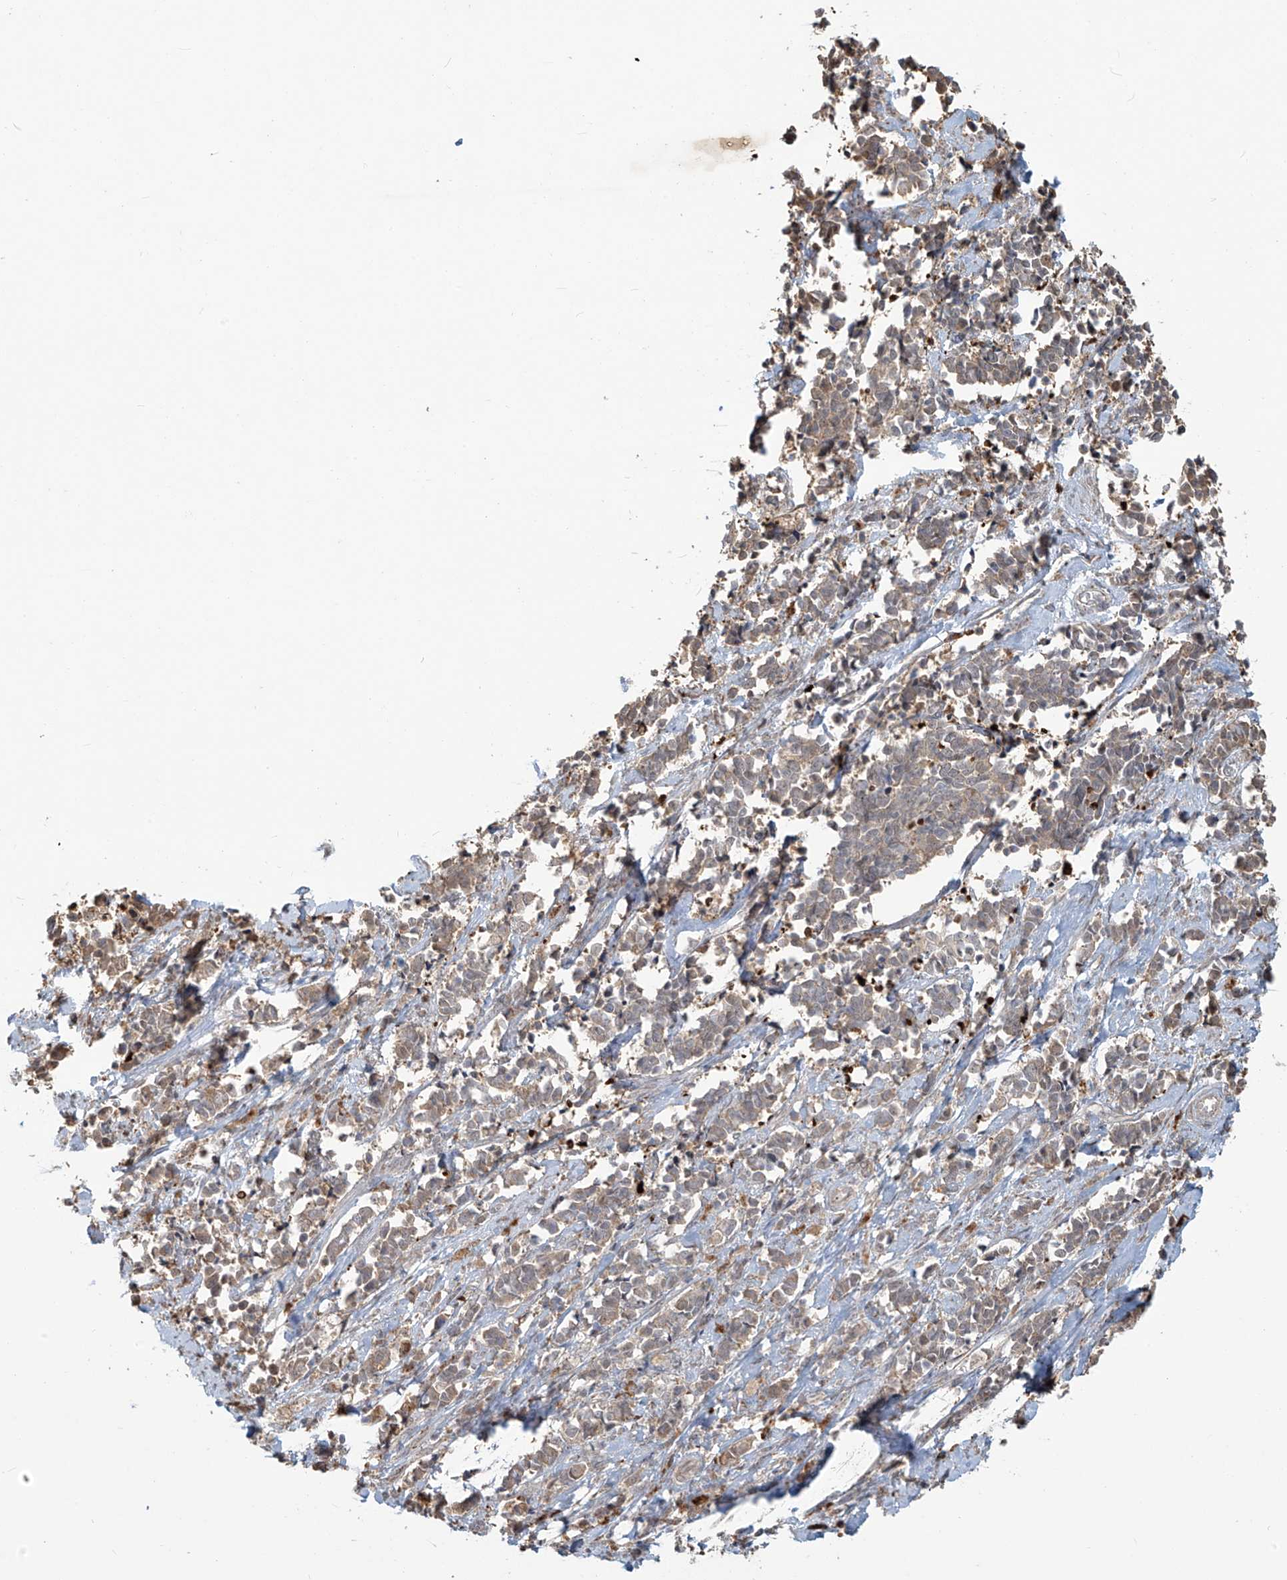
{"staining": {"intensity": "weak", "quantity": "25%-75%", "location": "cytoplasmic/membranous"}, "tissue": "cervical cancer", "cell_type": "Tumor cells", "image_type": "cancer", "snomed": [{"axis": "morphology", "description": "Normal tissue, NOS"}, {"axis": "morphology", "description": "Squamous cell carcinoma, NOS"}, {"axis": "topography", "description": "Cervix"}], "caption": "Cervical cancer tissue reveals weak cytoplasmic/membranous expression in approximately 25%-75% of tumor cells, visualized by immunohistochemistry.", "gene": "PLEKHM3", "patient": {"sex": "female", "age": 35}}